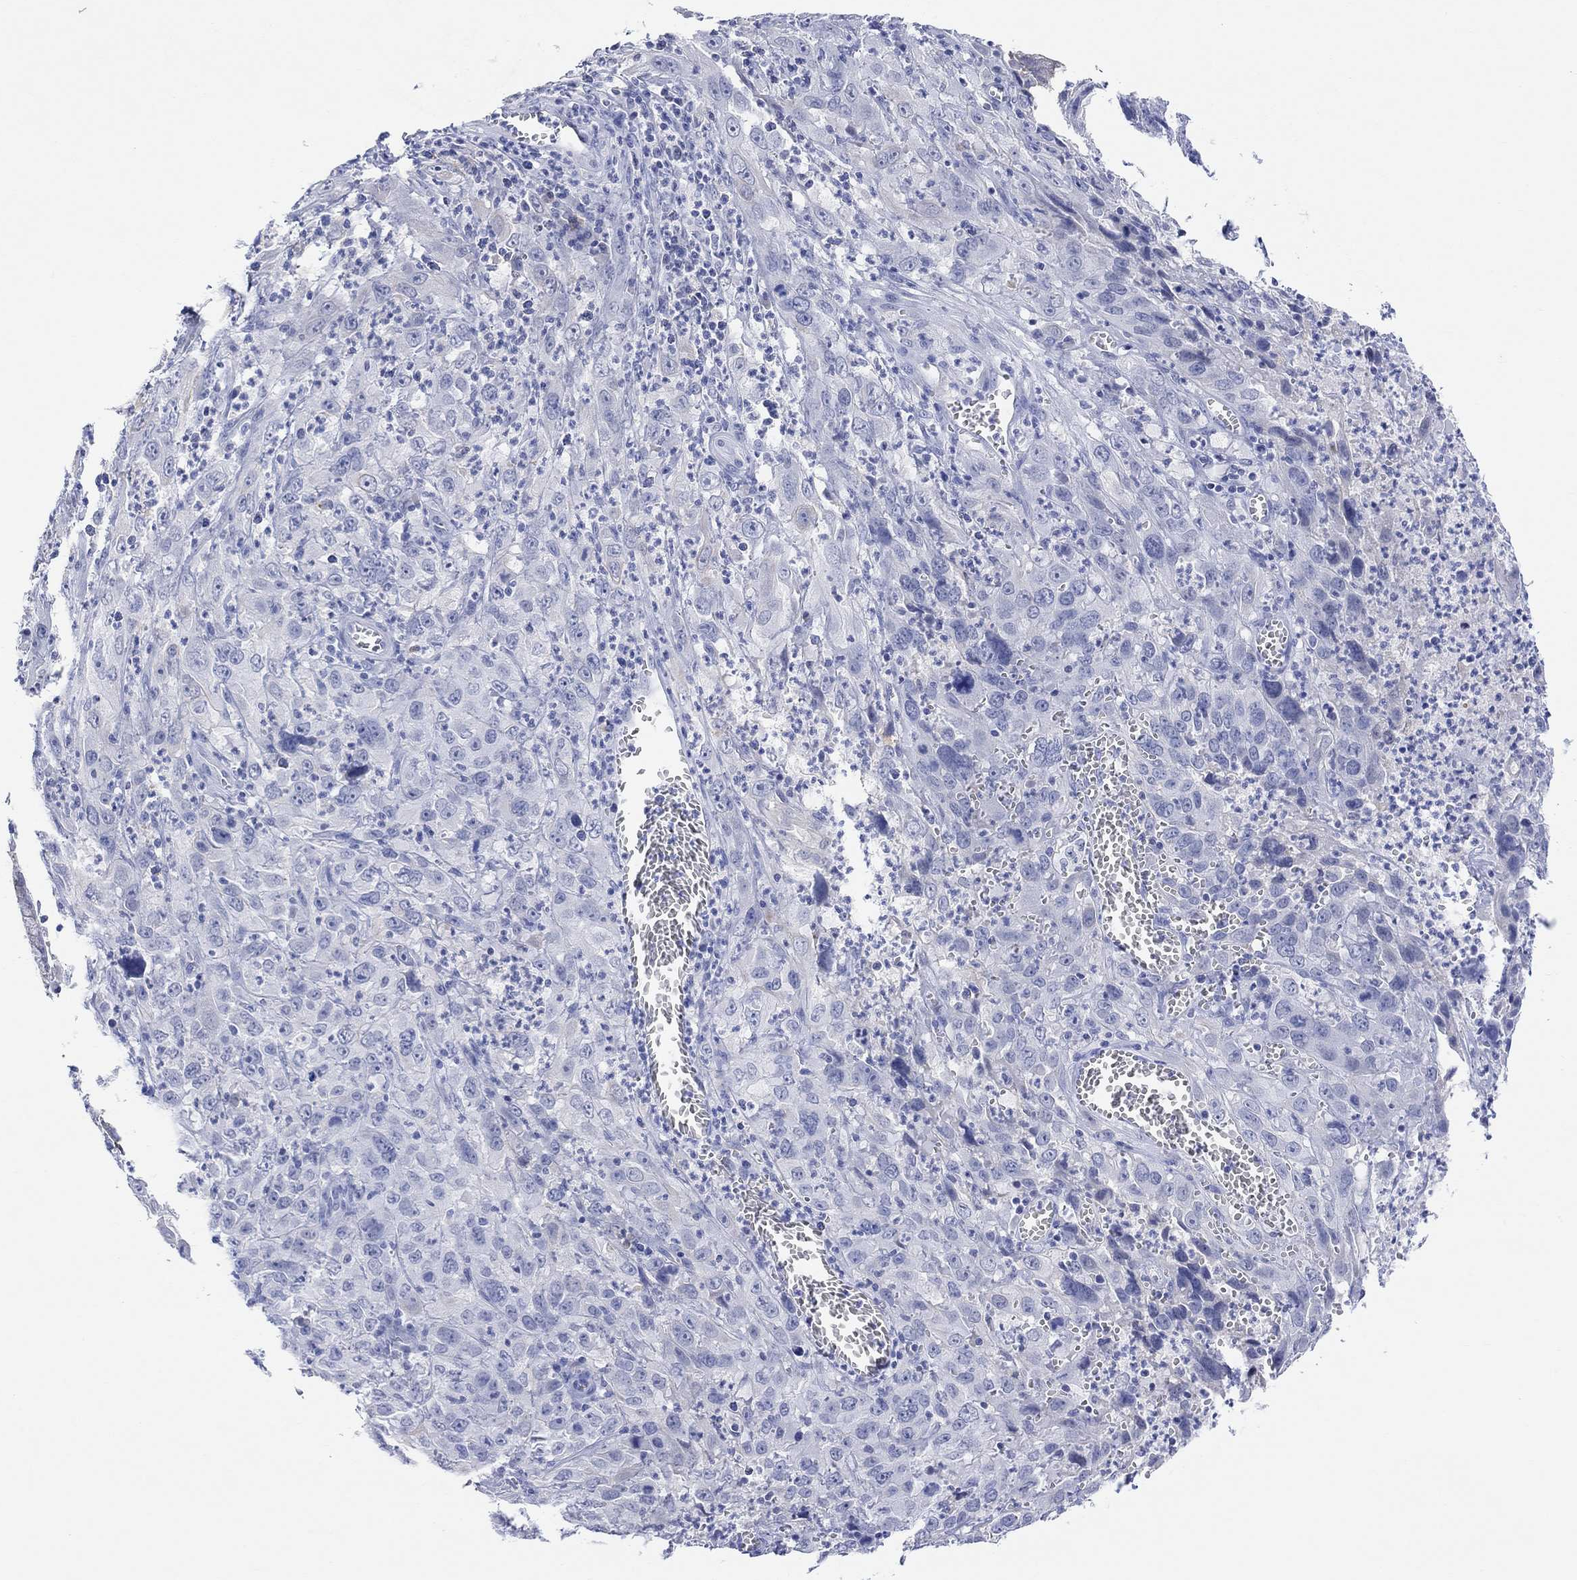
{"staining": {"intensity": "negative", "quantity": "none", "location": "none"}, "tissue": "cervical cancer", "cell_type": "Tumor cells", "image_type": "cancer", "snomed": [{"axis": "morphology", "description": "Squamous cell carcinoma, NOS"}, {"axis": "topography", "description": "Cervix"}], "caption": "Tumor cells show no significant expression in cervical squamous cell carcinoma.", "gene": "TYR", "patient": {"sex": "female", "age": 32}}